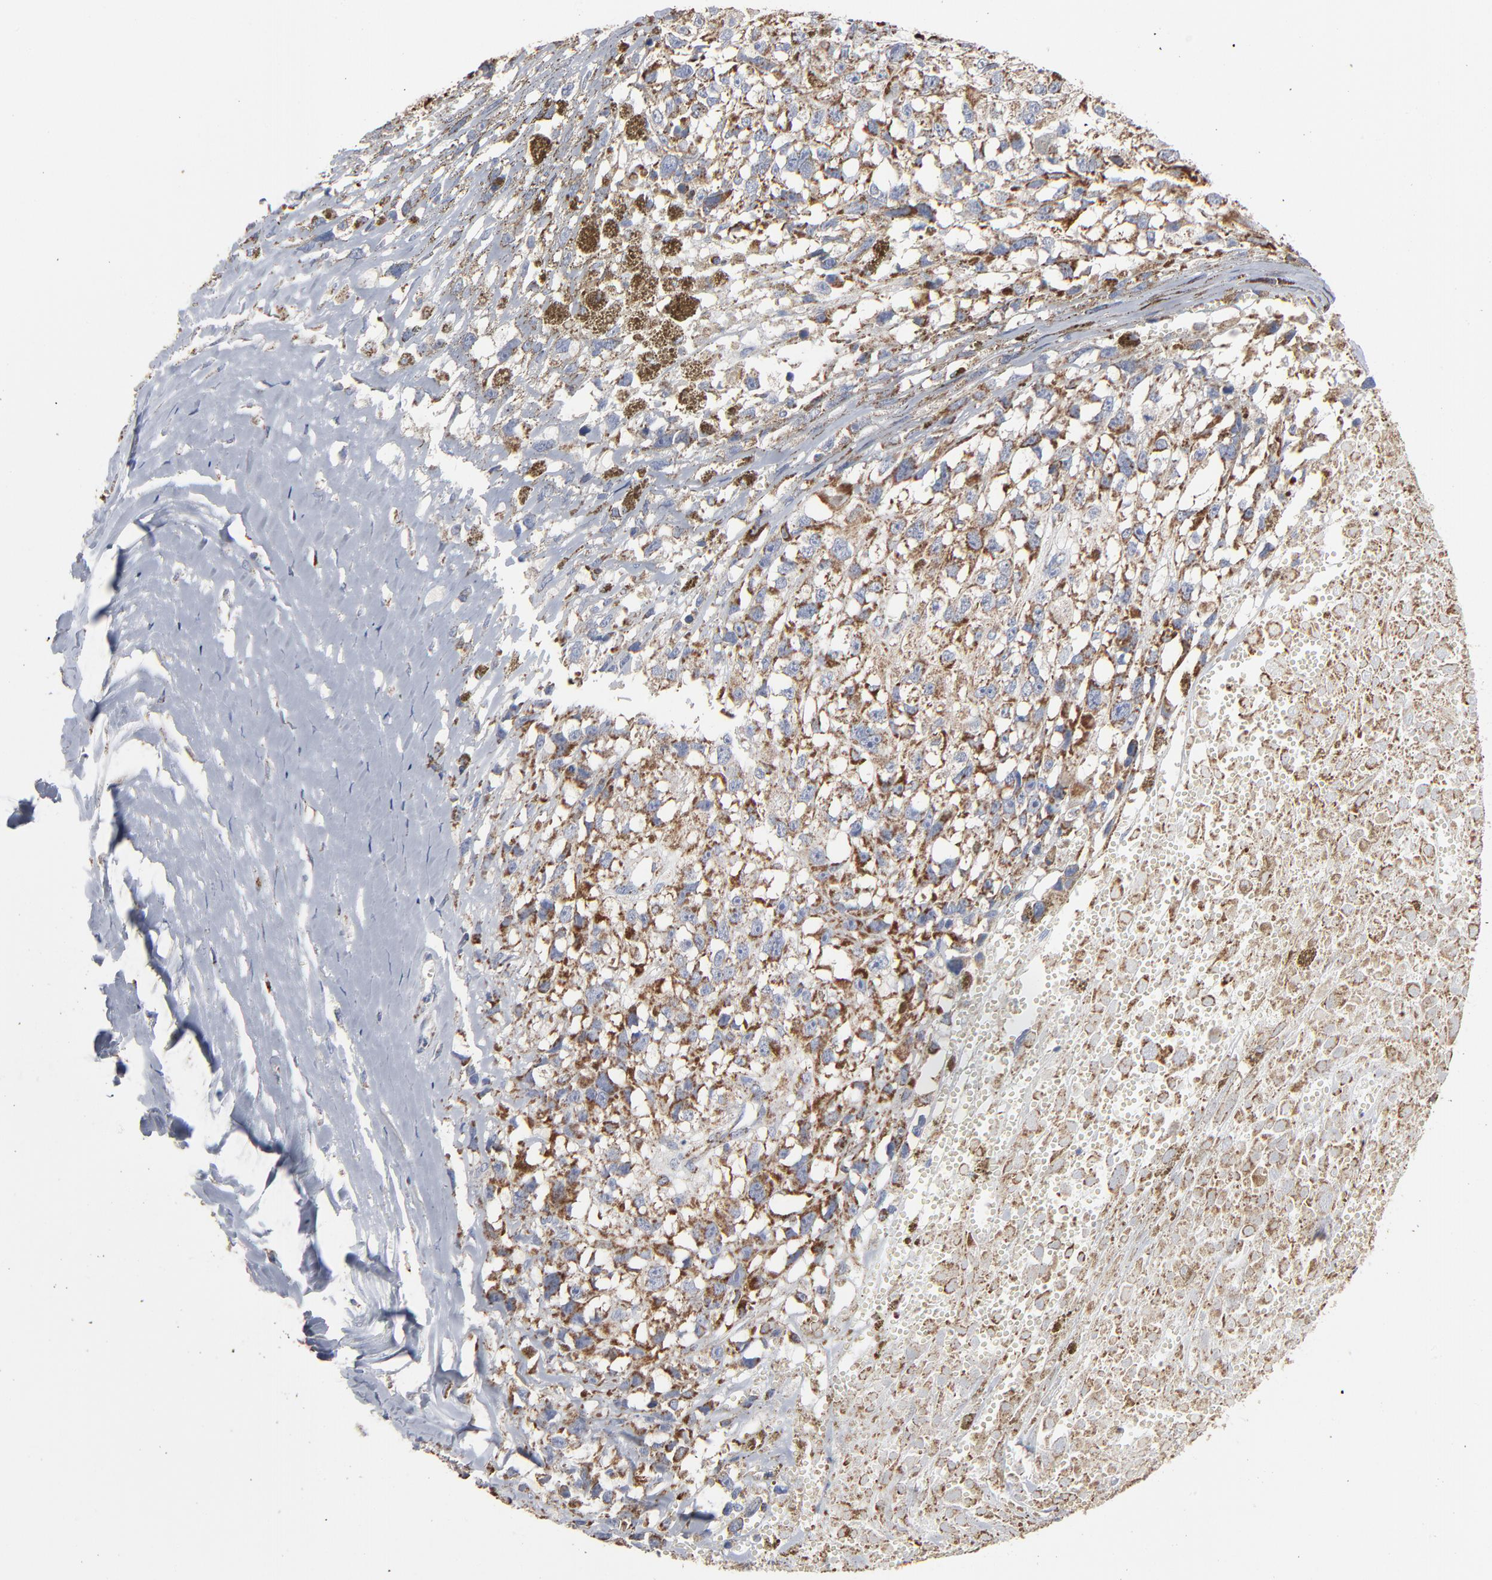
{"staining": {"intensity": "strong", "quantity": ">75%", "location": "cytoplasmic/membranous"}, "tissue": "melanoma", "cell_type": "Tumor cells", "image_type": "cancer", "snomed": [{"axis": "morphology", "description": "Malignant melanoma, Metastatic site"}, {"axis": "topography", "description": "Lymph node"}], "caption": "Malignant melanoma (metastatic site) was stained to show a protein in brown. There is high levels of strong cytoplasmic/membranous expression in approximately >75% of tumor cells. The staining was performed using DAB (3,3'-diaminobenzidine) to visualize the protein expression in brown, while the nuclei were stained in blue with hematoxylin (Magnification: 20x).", "gene": "UQCRC1", "patient": {"sex": "male", "age": 59}}